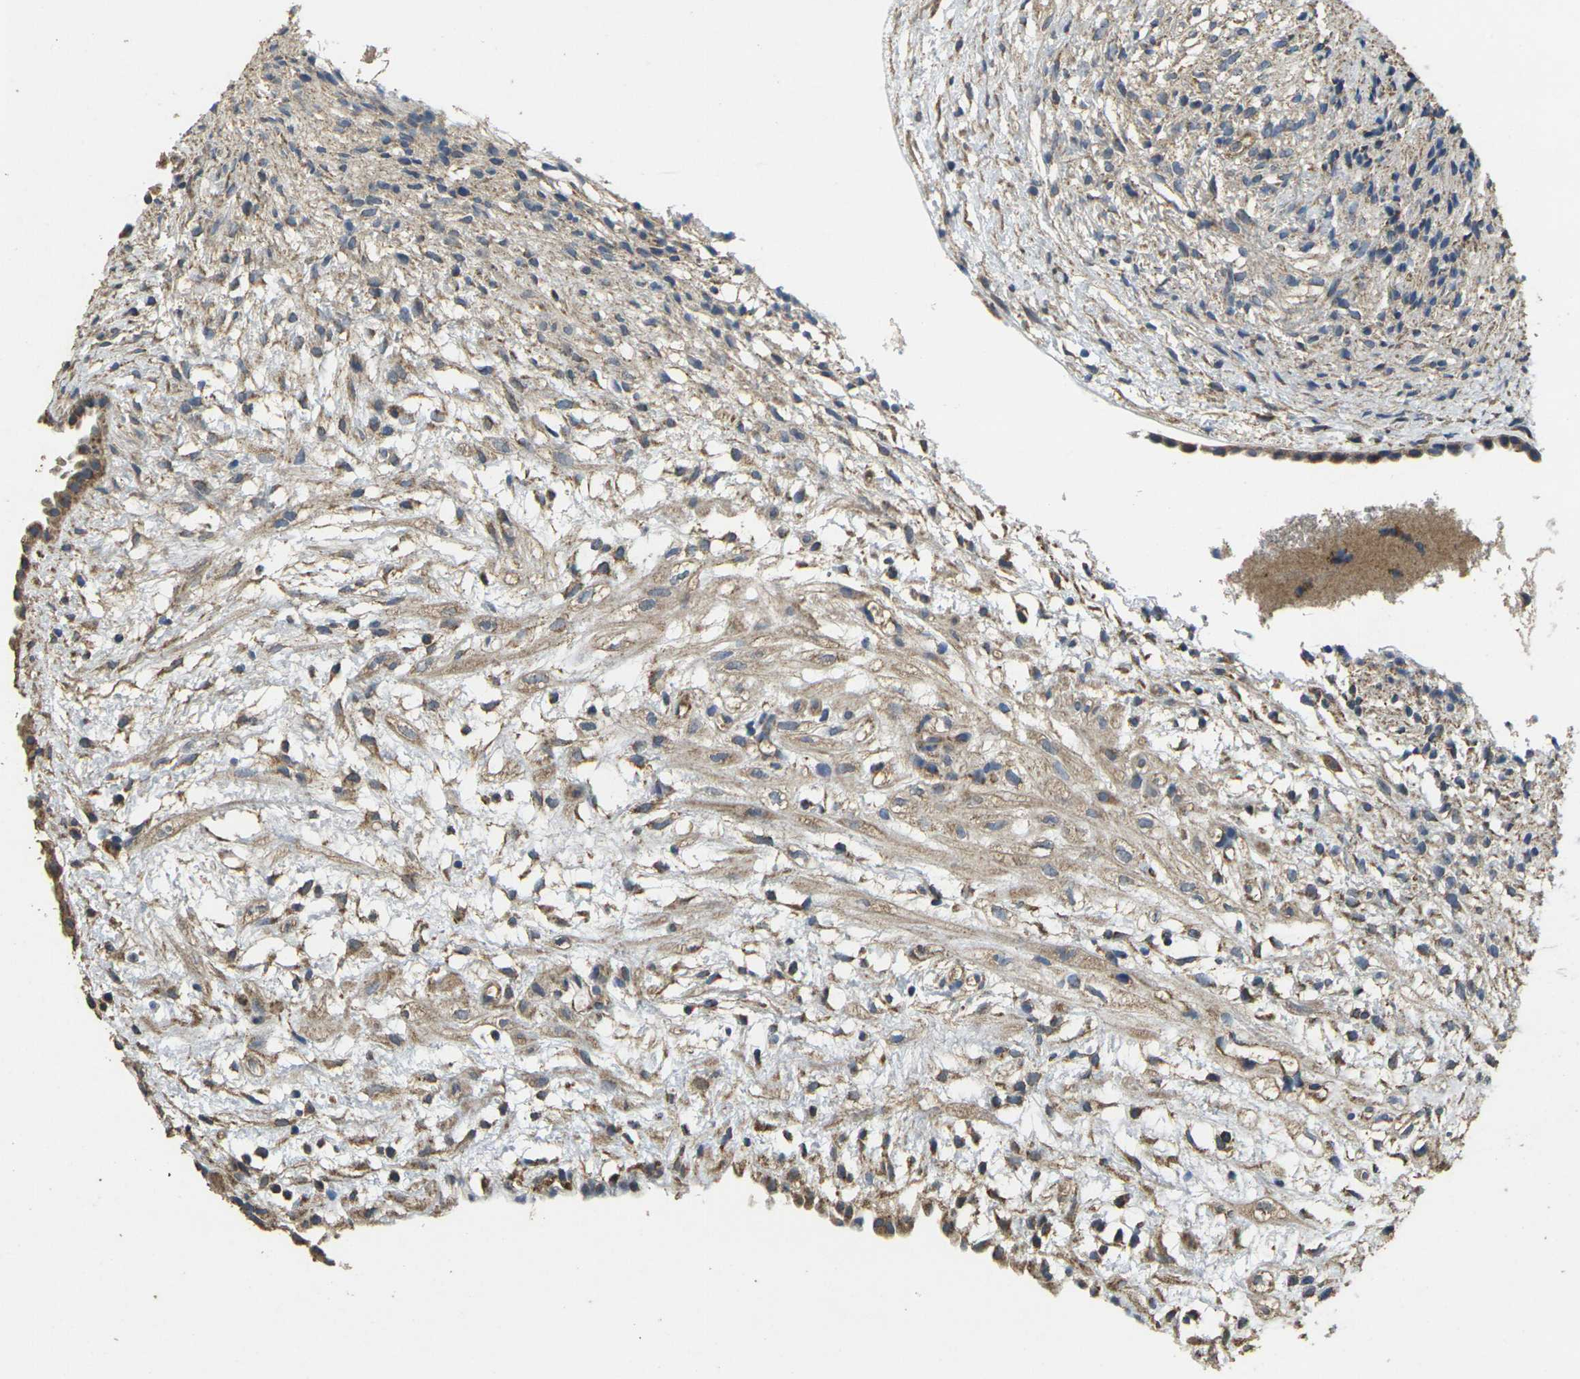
{"staining": {"intensity": "weak", "quantity": ">75%", "location": "cytoplasmic/membranous"}, "tissue": "ovary", "cell_type": "Ovarian stroma cells", "image_type": "normal", "snomed": [{"axis": "morphology", "description": "Normal tissue, NOS"}, {"axis": "morphology", "description": "Cyst, NOS"}, {"axis": "topography", "description": "Ovary"}], "caption": "Immunohistochemistry (IHC) micrograph of benign human ovary stained for a protein (brown), which shows low levels of weak cytoplasmic/membranous positivity in about >75% of ovarian stroma cells.", "gene": "MAPK11", "patient": {"sex": "female", "age": 18}}